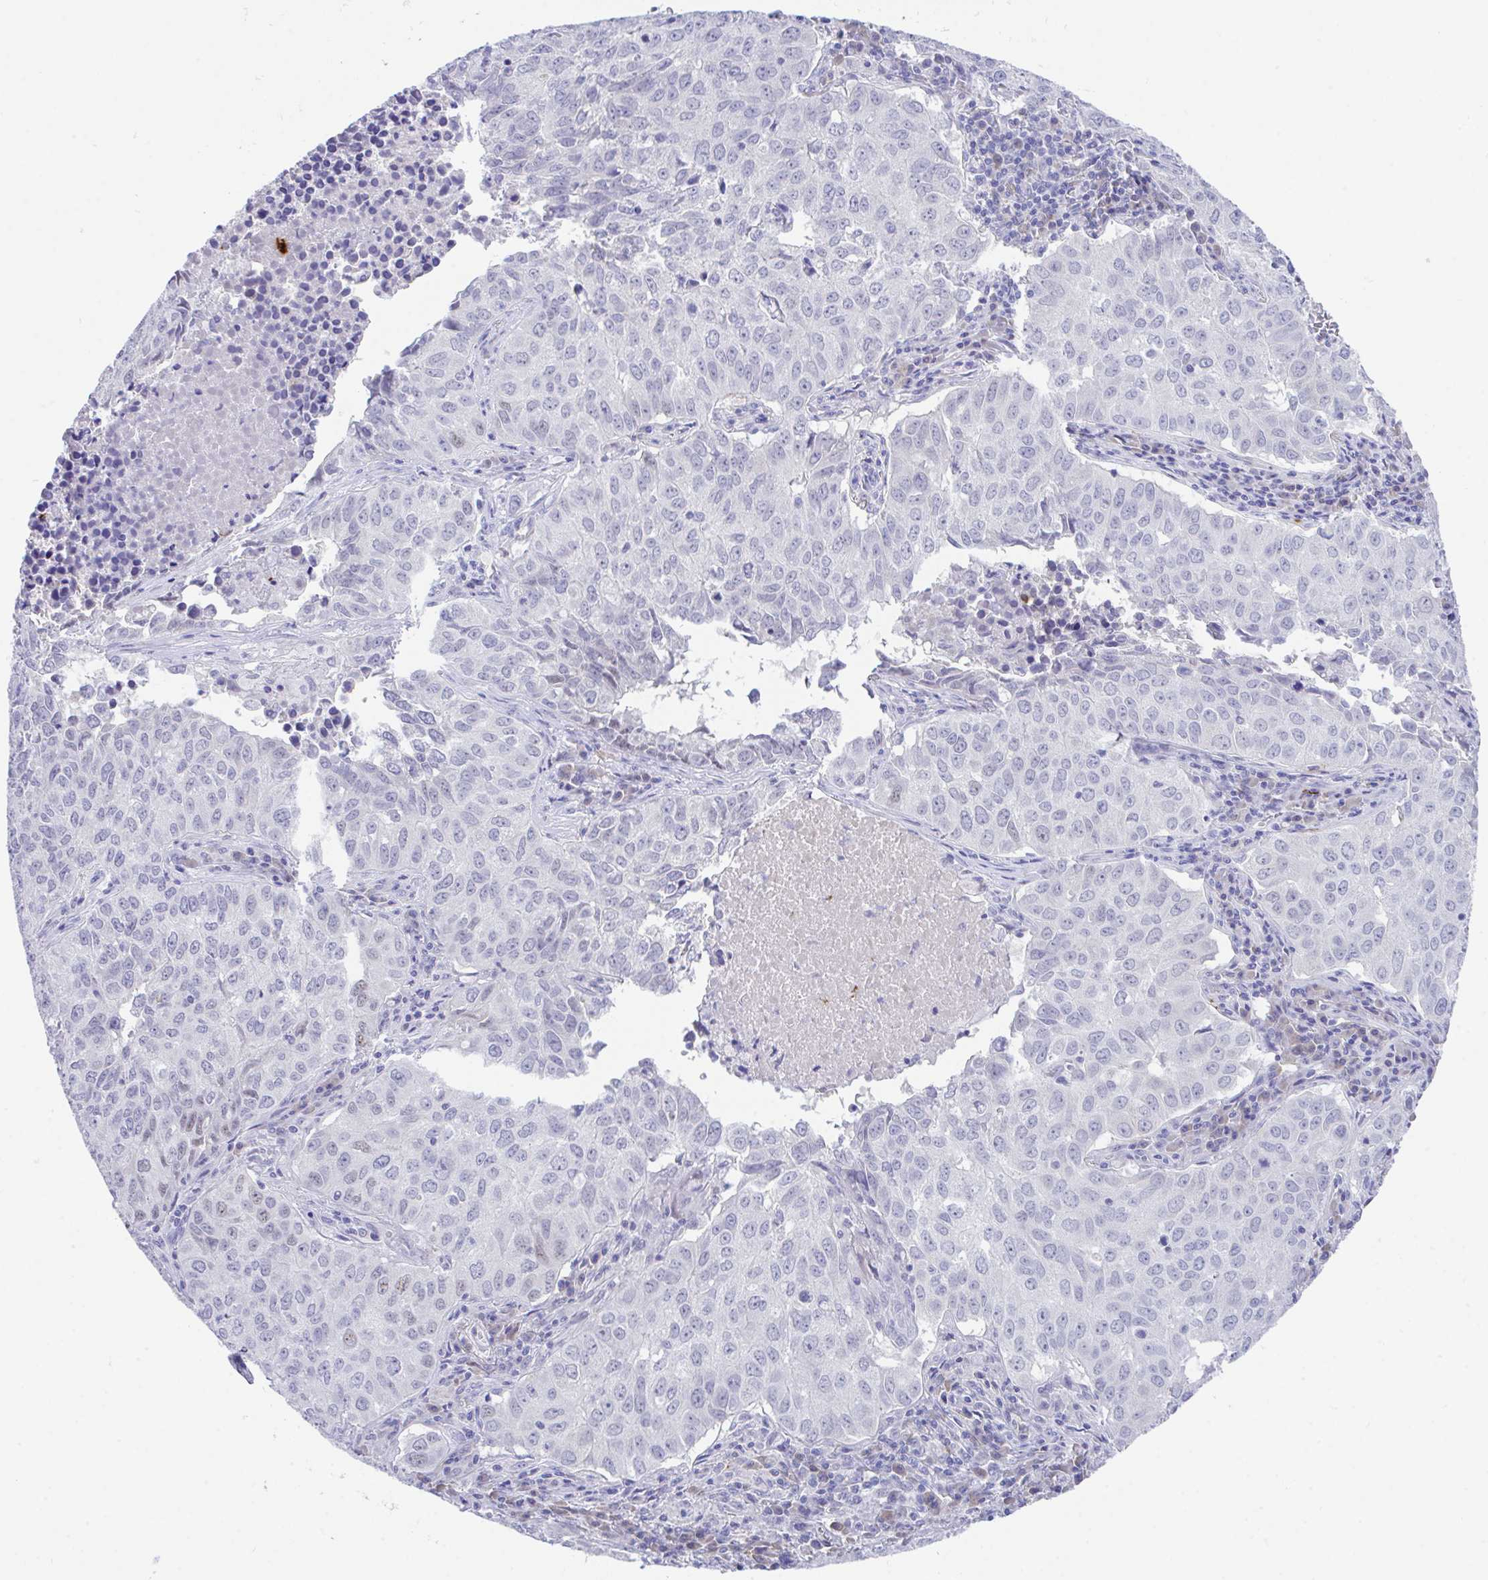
{"staining": {"intensity": "negative", "quantity": "none", "location": "none"}, "tissue": "lung cancer", "cell_type": "Tumor cells", "image_type": "cancer", "snomed": [{"axis": "morphology", "description": "Adenocarcinoma, NOS"}, {"axis": "topography", "description": "Lung"}], "caption": "Tumor cells are negative for protein expression in human lung cancer (adenocarcinoma).", "gene": "HOXB4", "patient": {"sex": "female", "age": 50}}